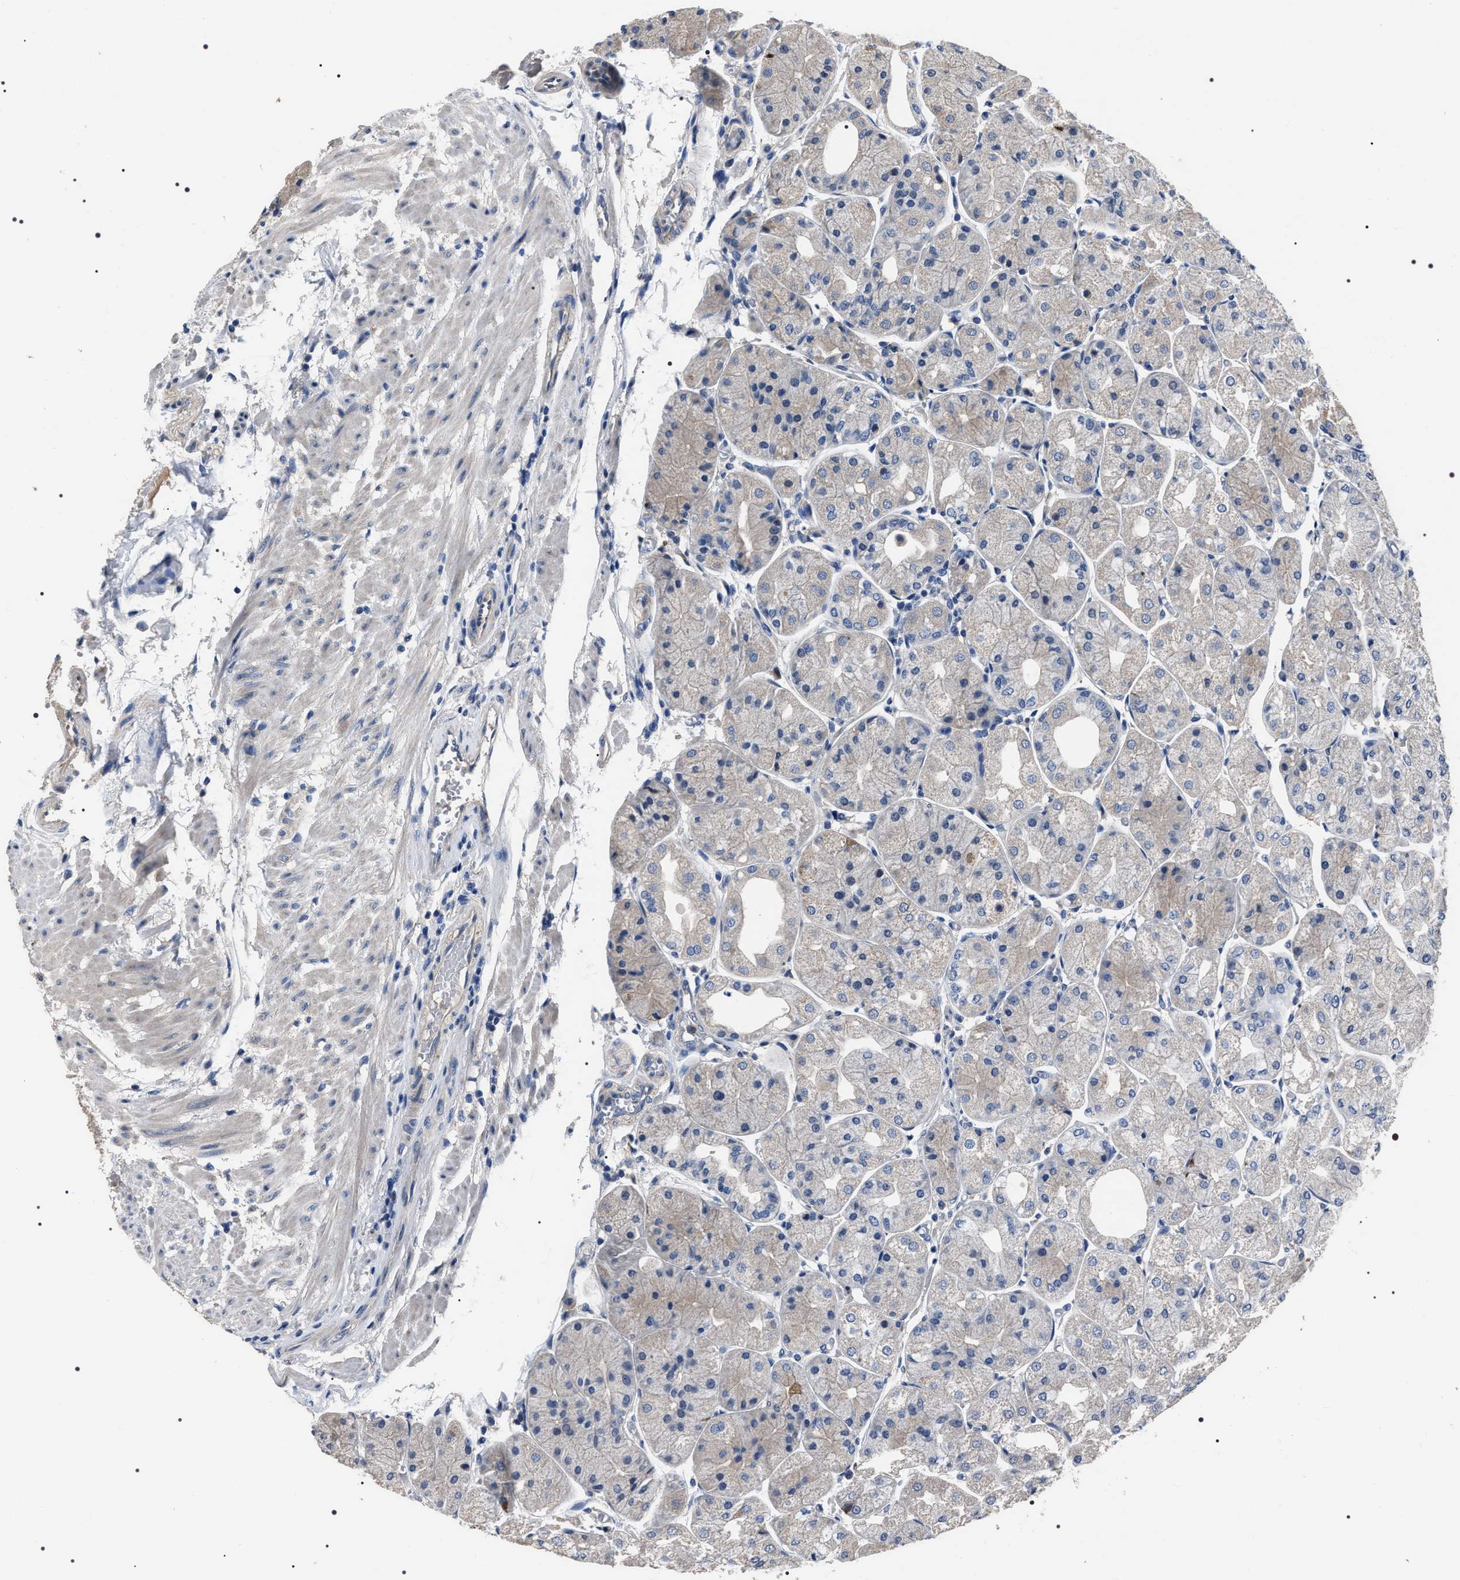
{"staining": {"intensity": "moderate", "quantity": "<25%", "location": "cytoplasmic/membranous"}, "tissue": "stomach", "cell_type": "Glandular cells", "image_type": "normal", "snomed": [{"axis": "morphology", "description": "Normal tissue, NOS"}, {"axis": "topography", "description": "Stomach, upper"}], "caption": "IHC (DAB) staining of unremarkable human stomach exhibits moderate cytoplasmic/membranous protein expression in about <25% of glandular cells.", "gene": "TRIM54", "patient": {"sex": "male", "age": 72}}